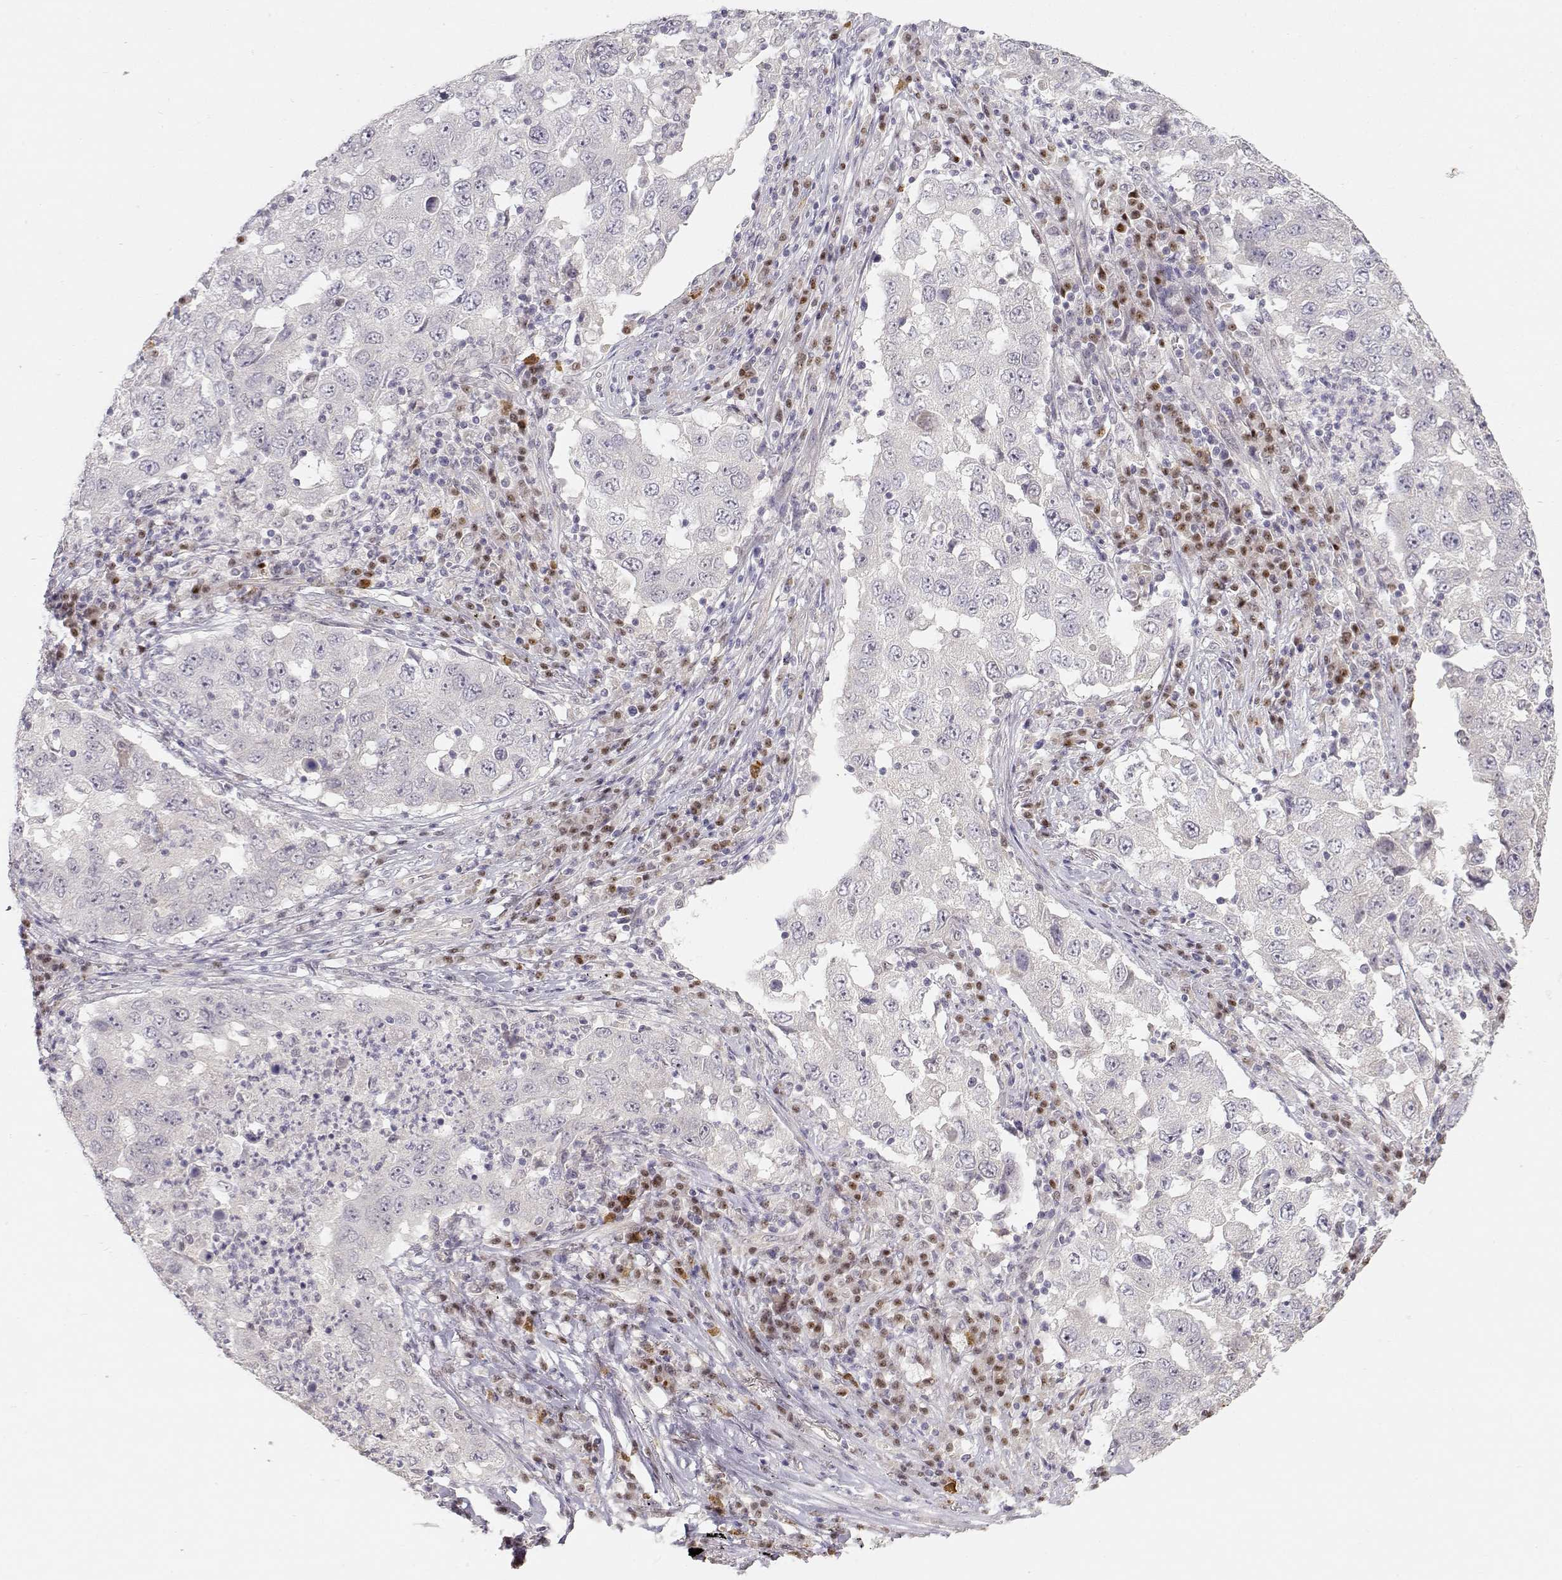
{"staining": {"intensity": "negative", "quantity": "none", "location": "none"}, "tissue": "lung cancer", "cell_type": "Tumor cells", "image_type": "cancer", "snomed": [{"axis": "morphology", "description": "Adenocarcinoma, NOS"}, {"axis": "topography", "description": "Lung"}], "caption": "Image shows no protein expression in tumor cells of adenocarcinoma (lung) tissue.", "gene": "EAF2", "patient": {"sex": "male", "age": 73}}